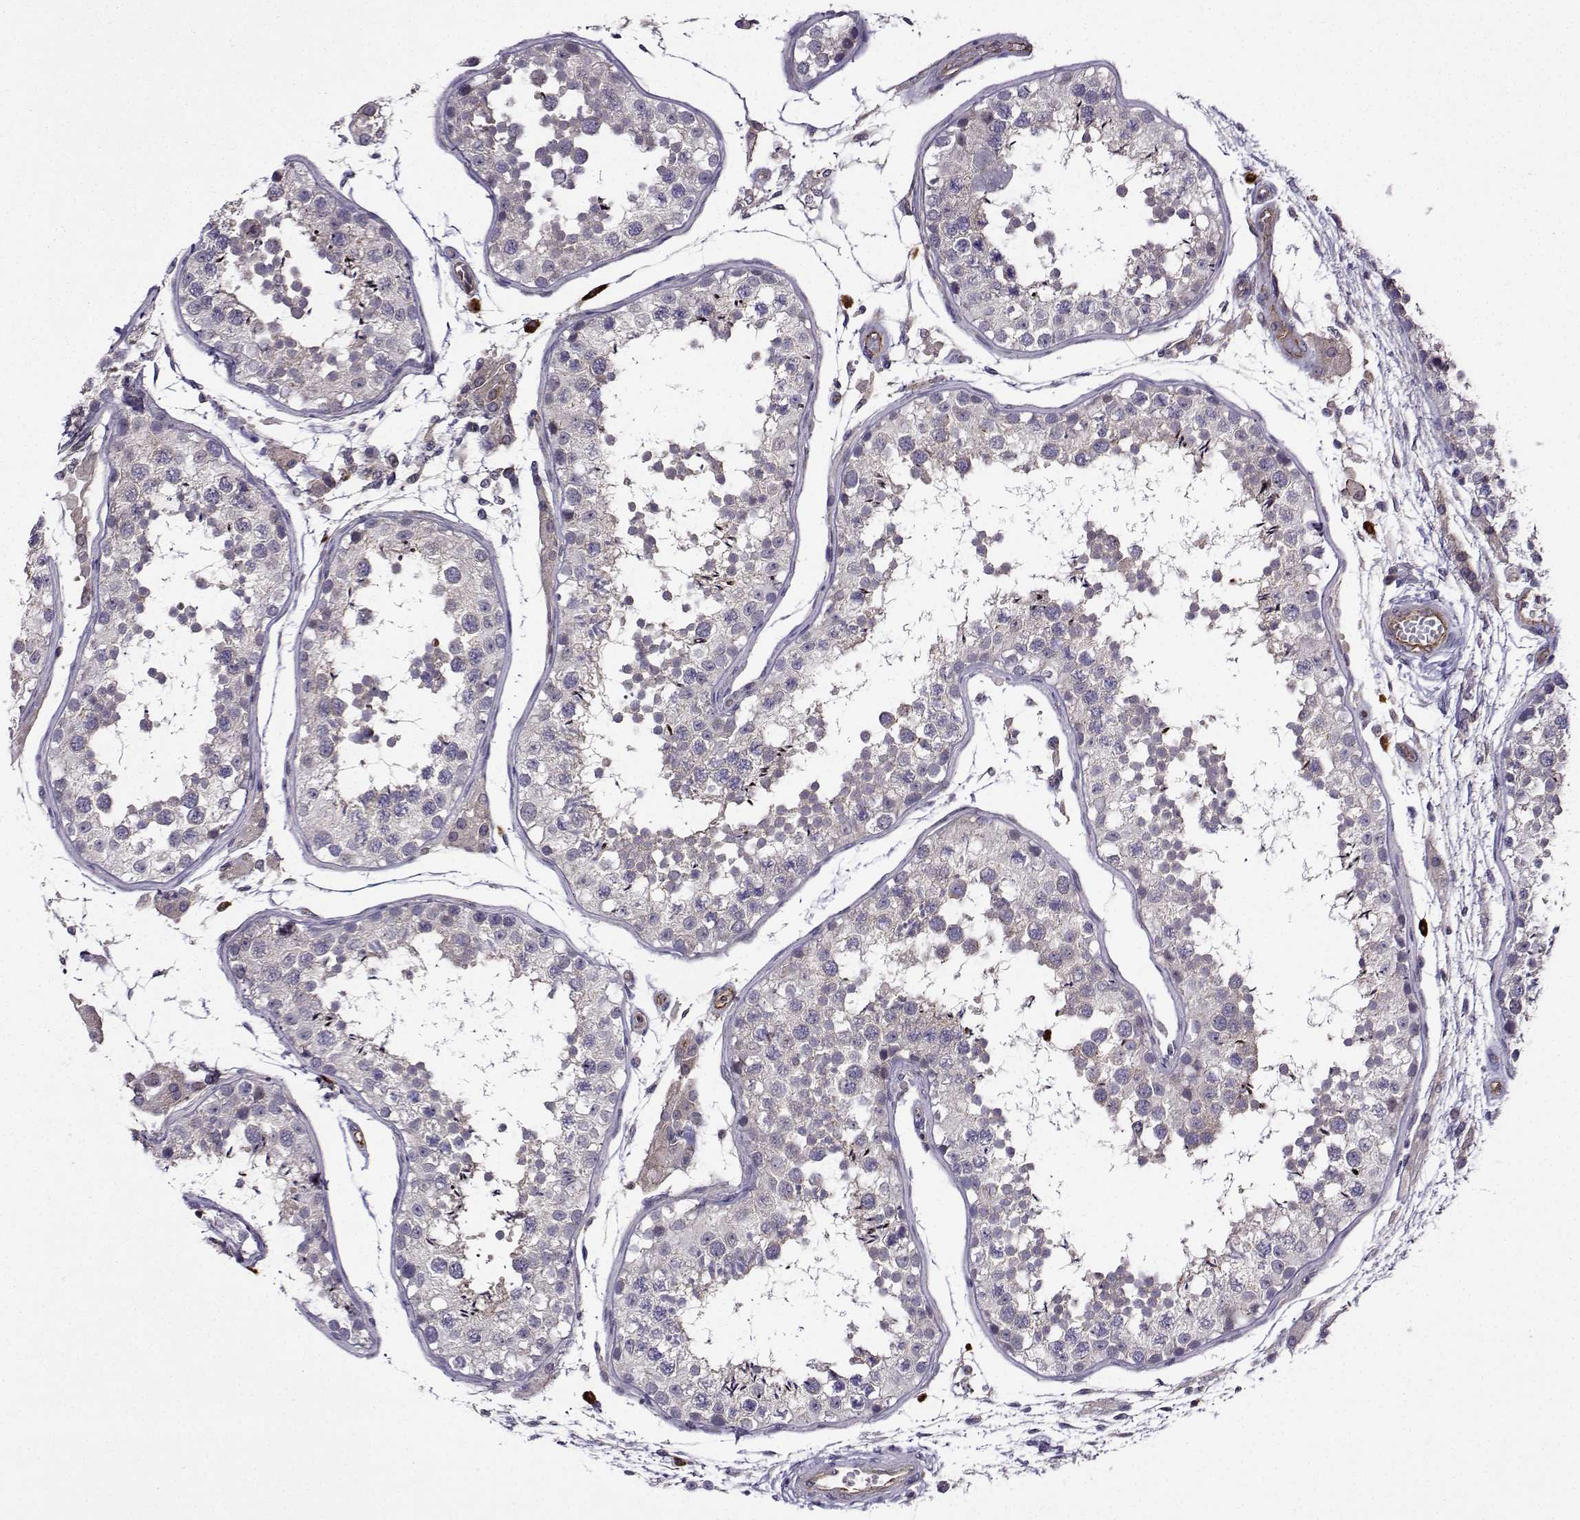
{"staining": {"intensity": "weak", "quantity": "<25%", "location": "cytoplasmic/membranous"}, "tissue": "testis", "cell_type": "Cells in seminiferous ducts", "image_type": "normal", "snomed": [{"axis": "morphology", "description": "Normal tissue, NOS"}, {"axis": "topography", "description": "Testis"}], "caption": "Immunohistochemistry (IHC) histopathology image of benign testis: human testis stained with DAB (3,3'-diaminobenzidine) reveals no significant protein positivity in cells in seminiferous ducts. (DAB (3,3'-diaminobenzidine) IHC, high magnification).", "gene": "ITGB8", "patient": {"sex": "male", "age": 29}}